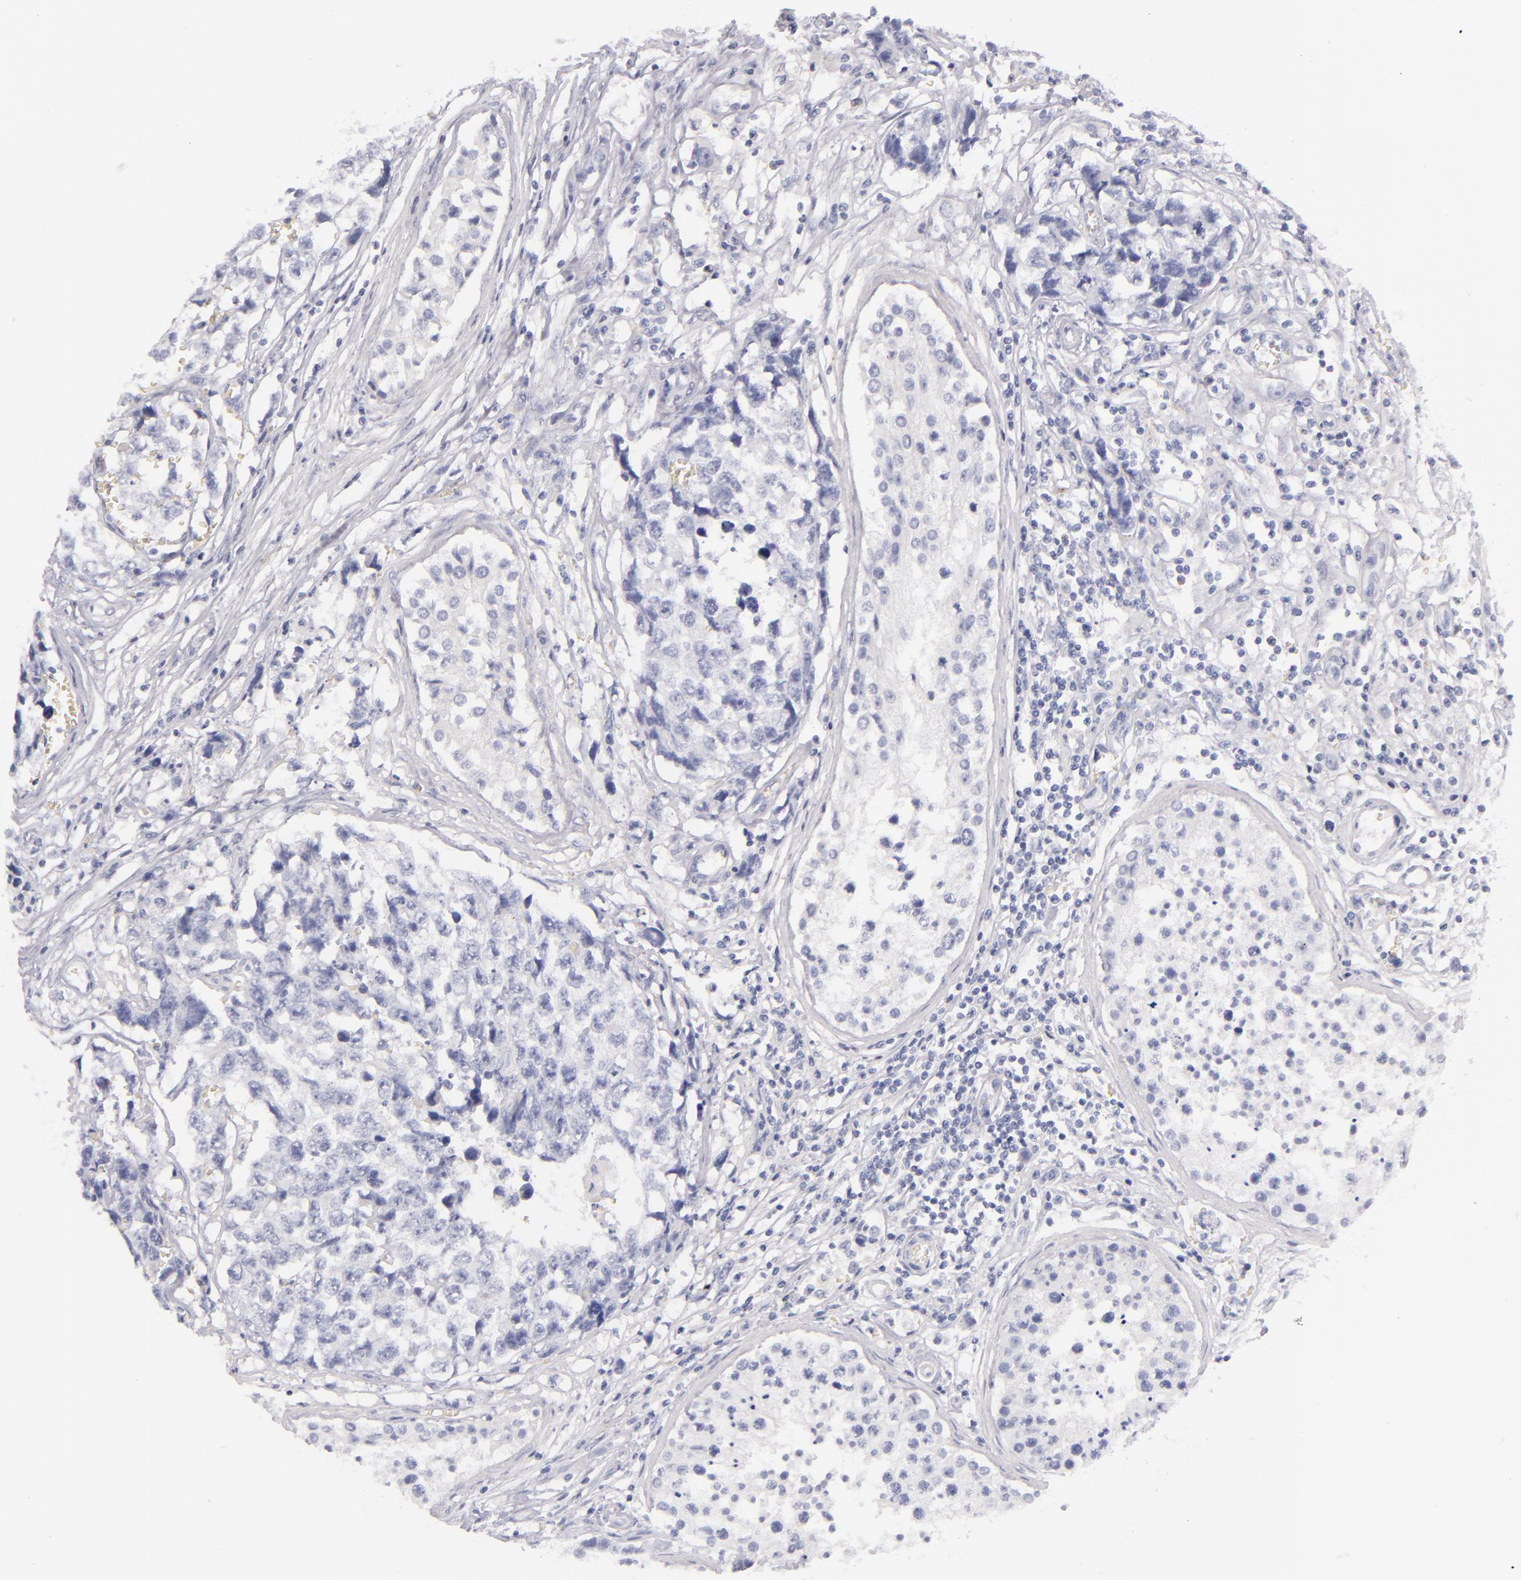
{"staining": {"intensity": "negative", "quantity": "none", "location": "none"}, "tissue": "testis cancer", "cell_type": "Tumor cells", "image_type": "cancer", "snomed": [{"axis": "morphology", "description": "Carcinoma, Embryonal, NOS"}, {"axis": "topography", "description": "Testis"}], "caption": "Immunohistochemical staining of embryonal carcinoma (testis) displays no significant staining in tumor cells. (DAB immunohistochemistry (IHC), high magnification).", "gene": "TPSD1", "patient": {"sex": "male", "age": 31}}